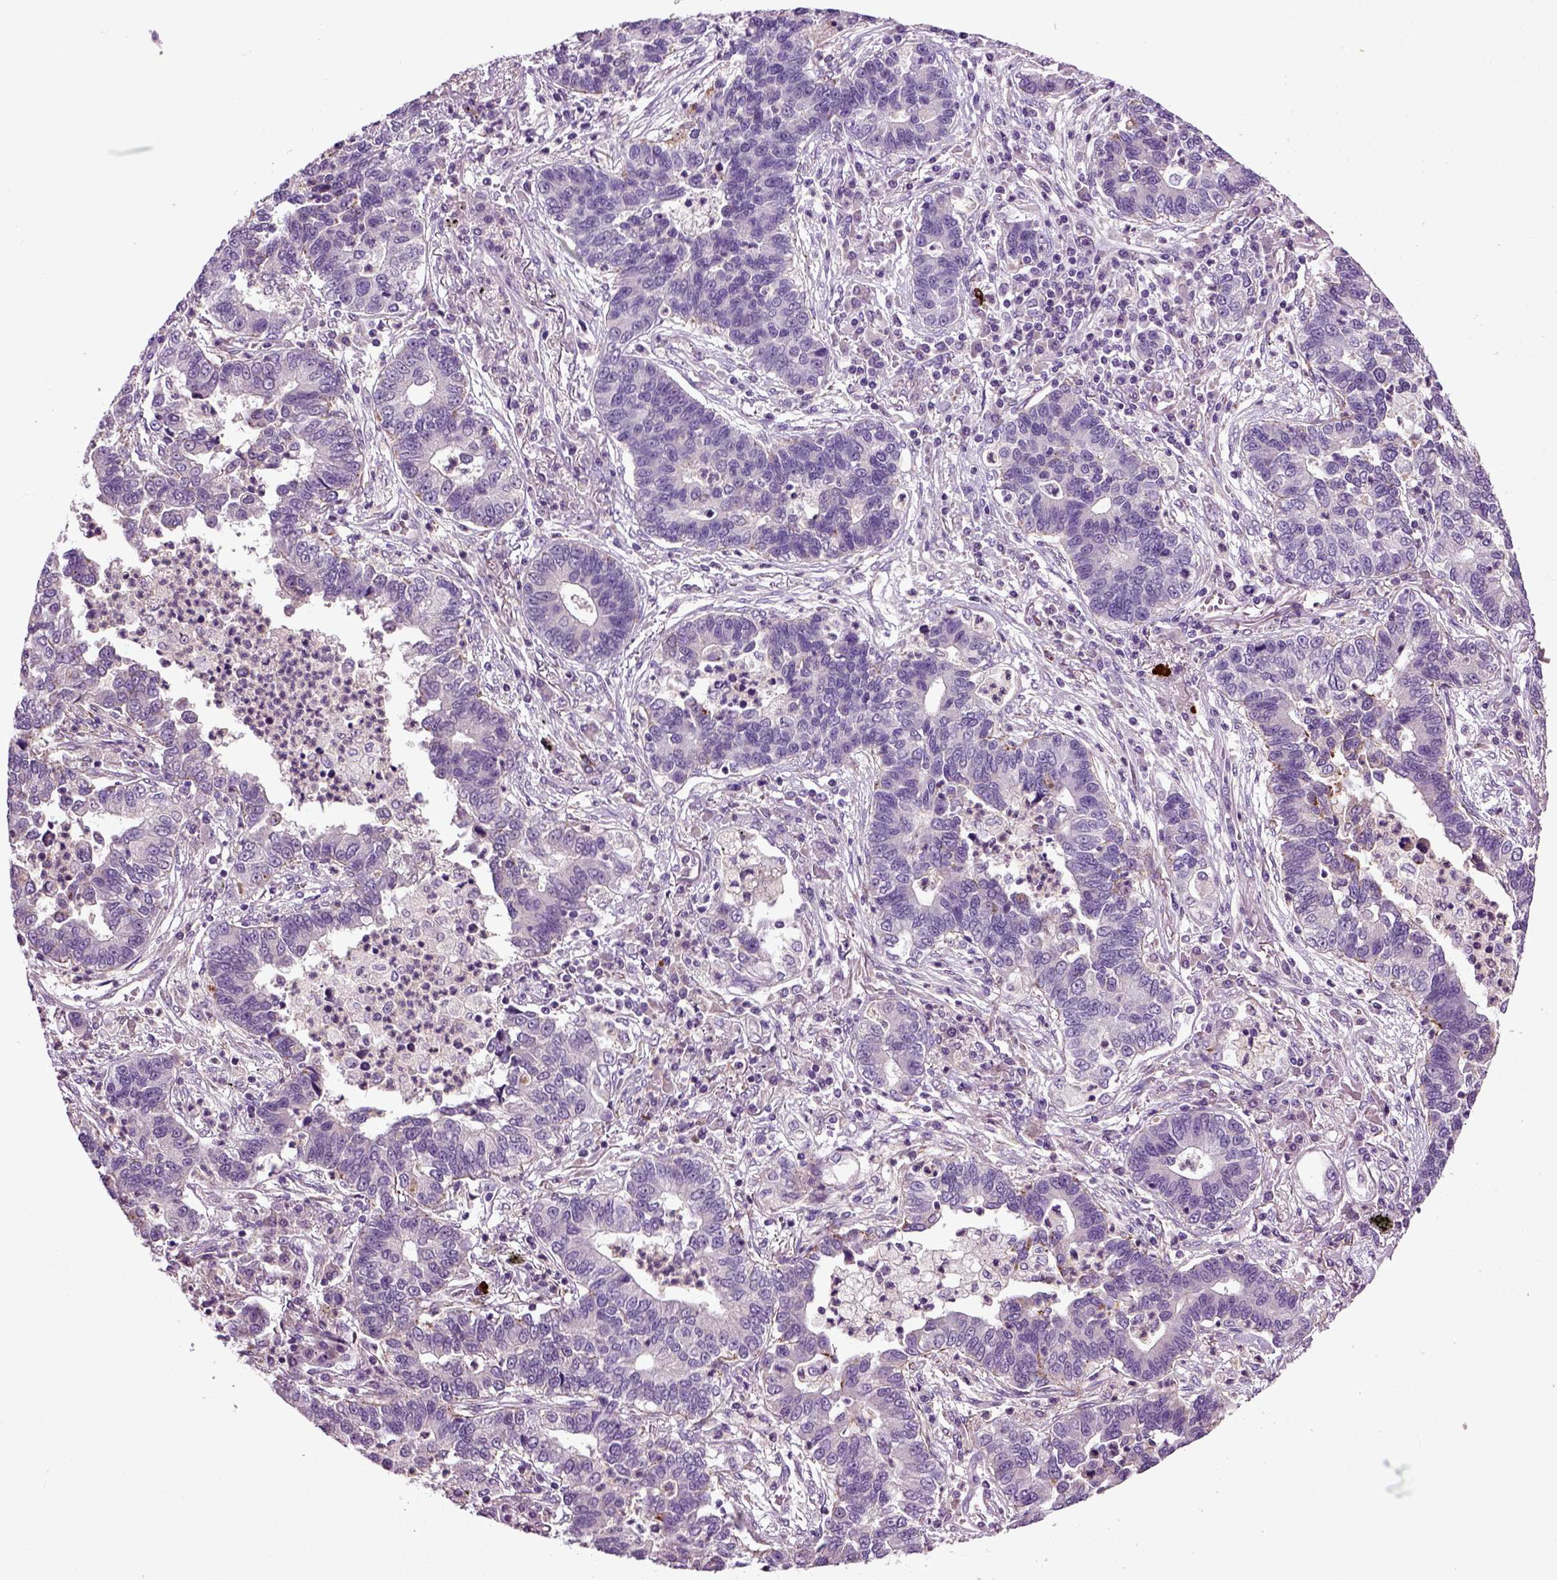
{"staining": {"intensity": "negative", "quantity": "none", "location": "none"}, "tissue": "lung cancer", "cell_type": "Tumor cells", "image_type": "cancer", "snomed": [{"axis": "morphology", "description": "Adenocarcinoma, NOS"}, {"axis": "topography", "description": "Lung"}], "caption": "Lung adenocarcinoma was stained to show a protein in brown. There is no significant expression in tumor cells.", "gene": "FGF11", "patient": {"sex": "female", "age": 57}}